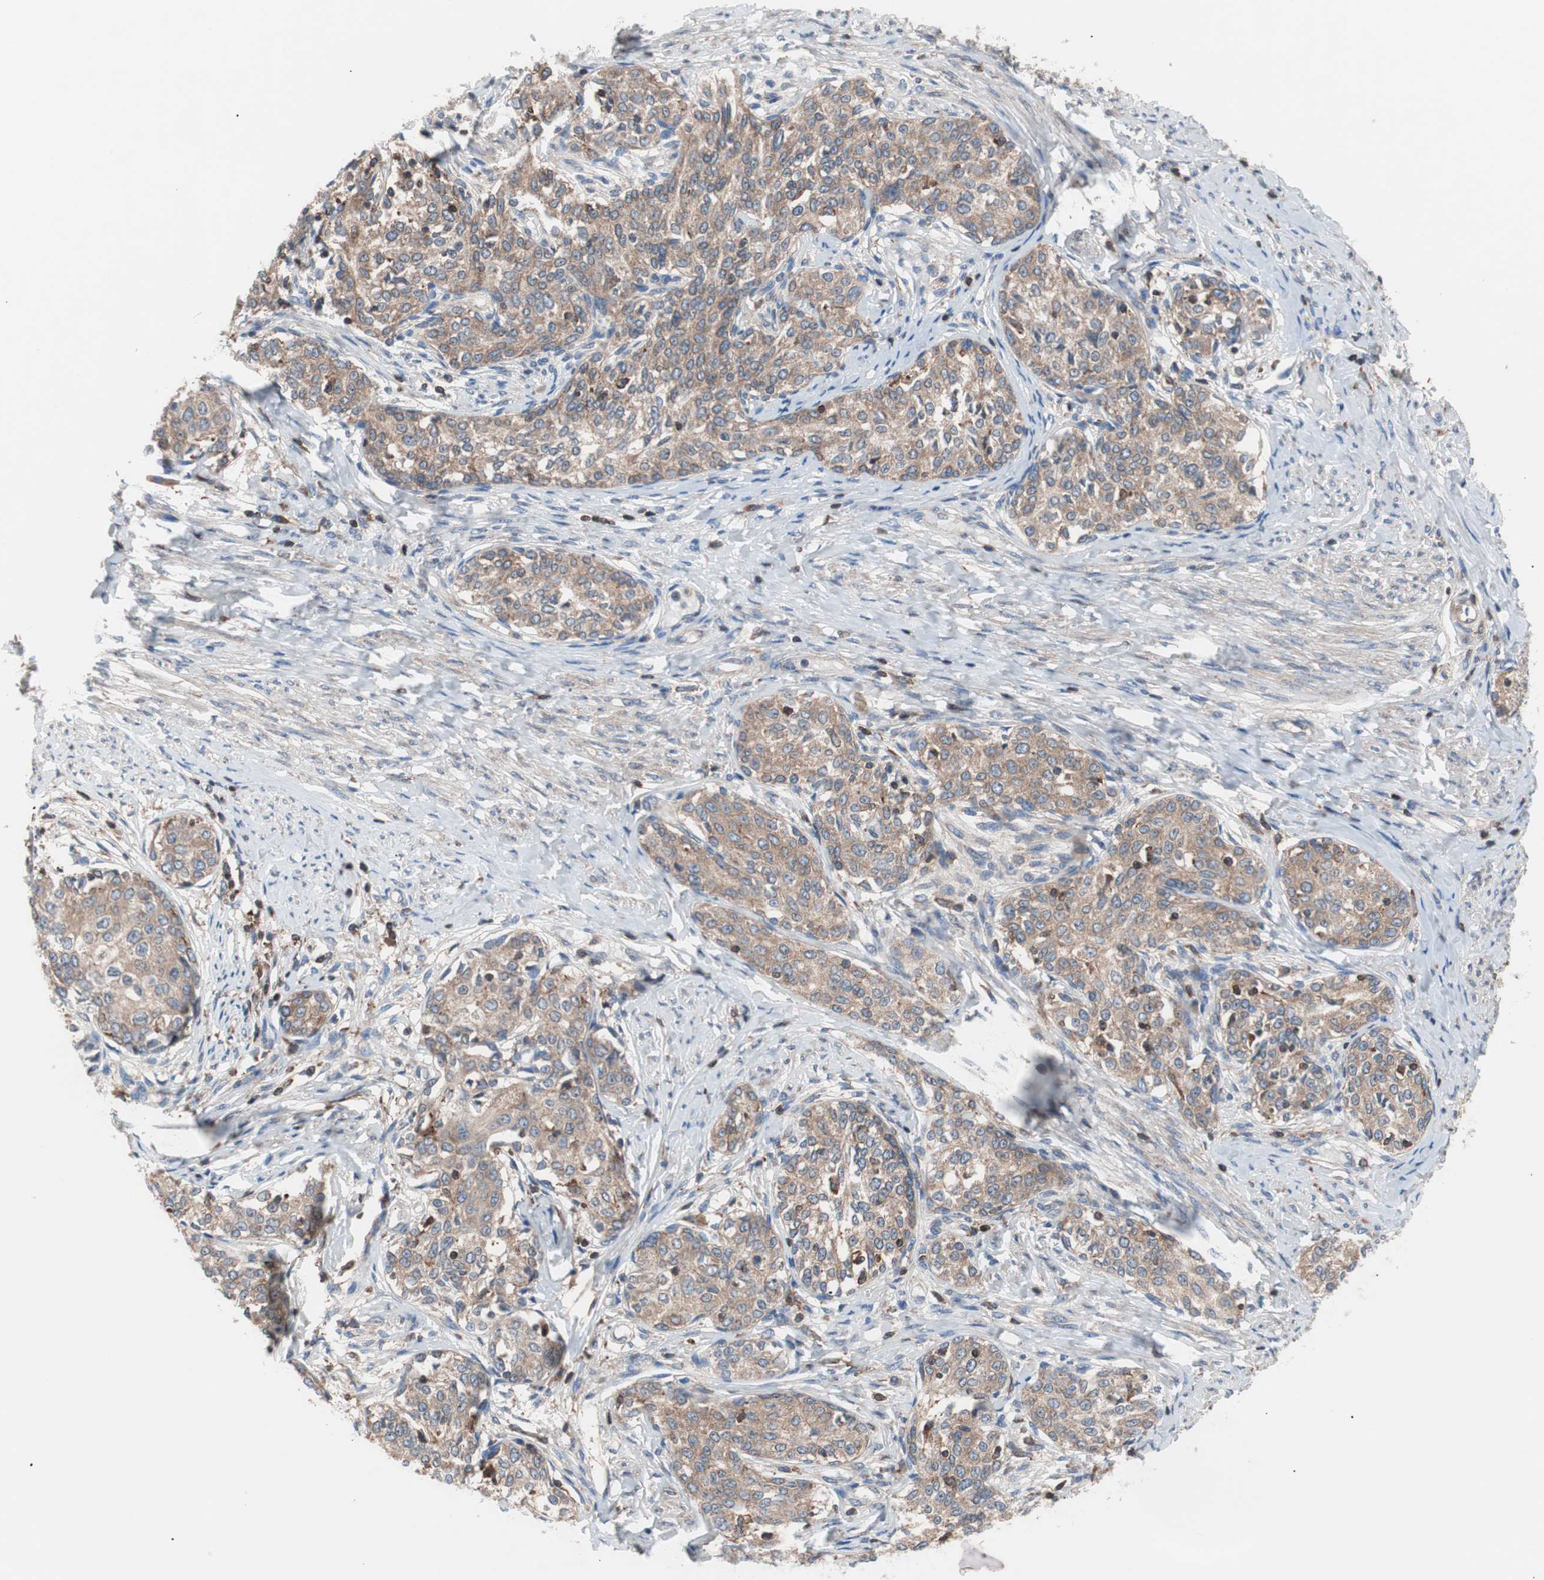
{"staining": {"intensity": "moderate", "quantity": ">75%", "location": "cytoplasmic/membranous"}, "tissue": "cervical cancer", "cell_type": "Tumor cells", "image_type": "cancer", "snomed": [{"axis": "morphology", "description": "Squamous cell carcinoma, NOS"}, {"axis": "morphology", "description": "Adenocarcinoma, NOS"}, {"axis": "topography", "description": "Cervix"}], "caption": "Immunohistochemical staining of cervical cancer (squamous cell carcinoma) demonstrates moderate cytoplasmic/membranous protein staining in about >75% of tumor cells.", "gene": "PIK3R1", "patient": {"sex": "female", "age": 52}}